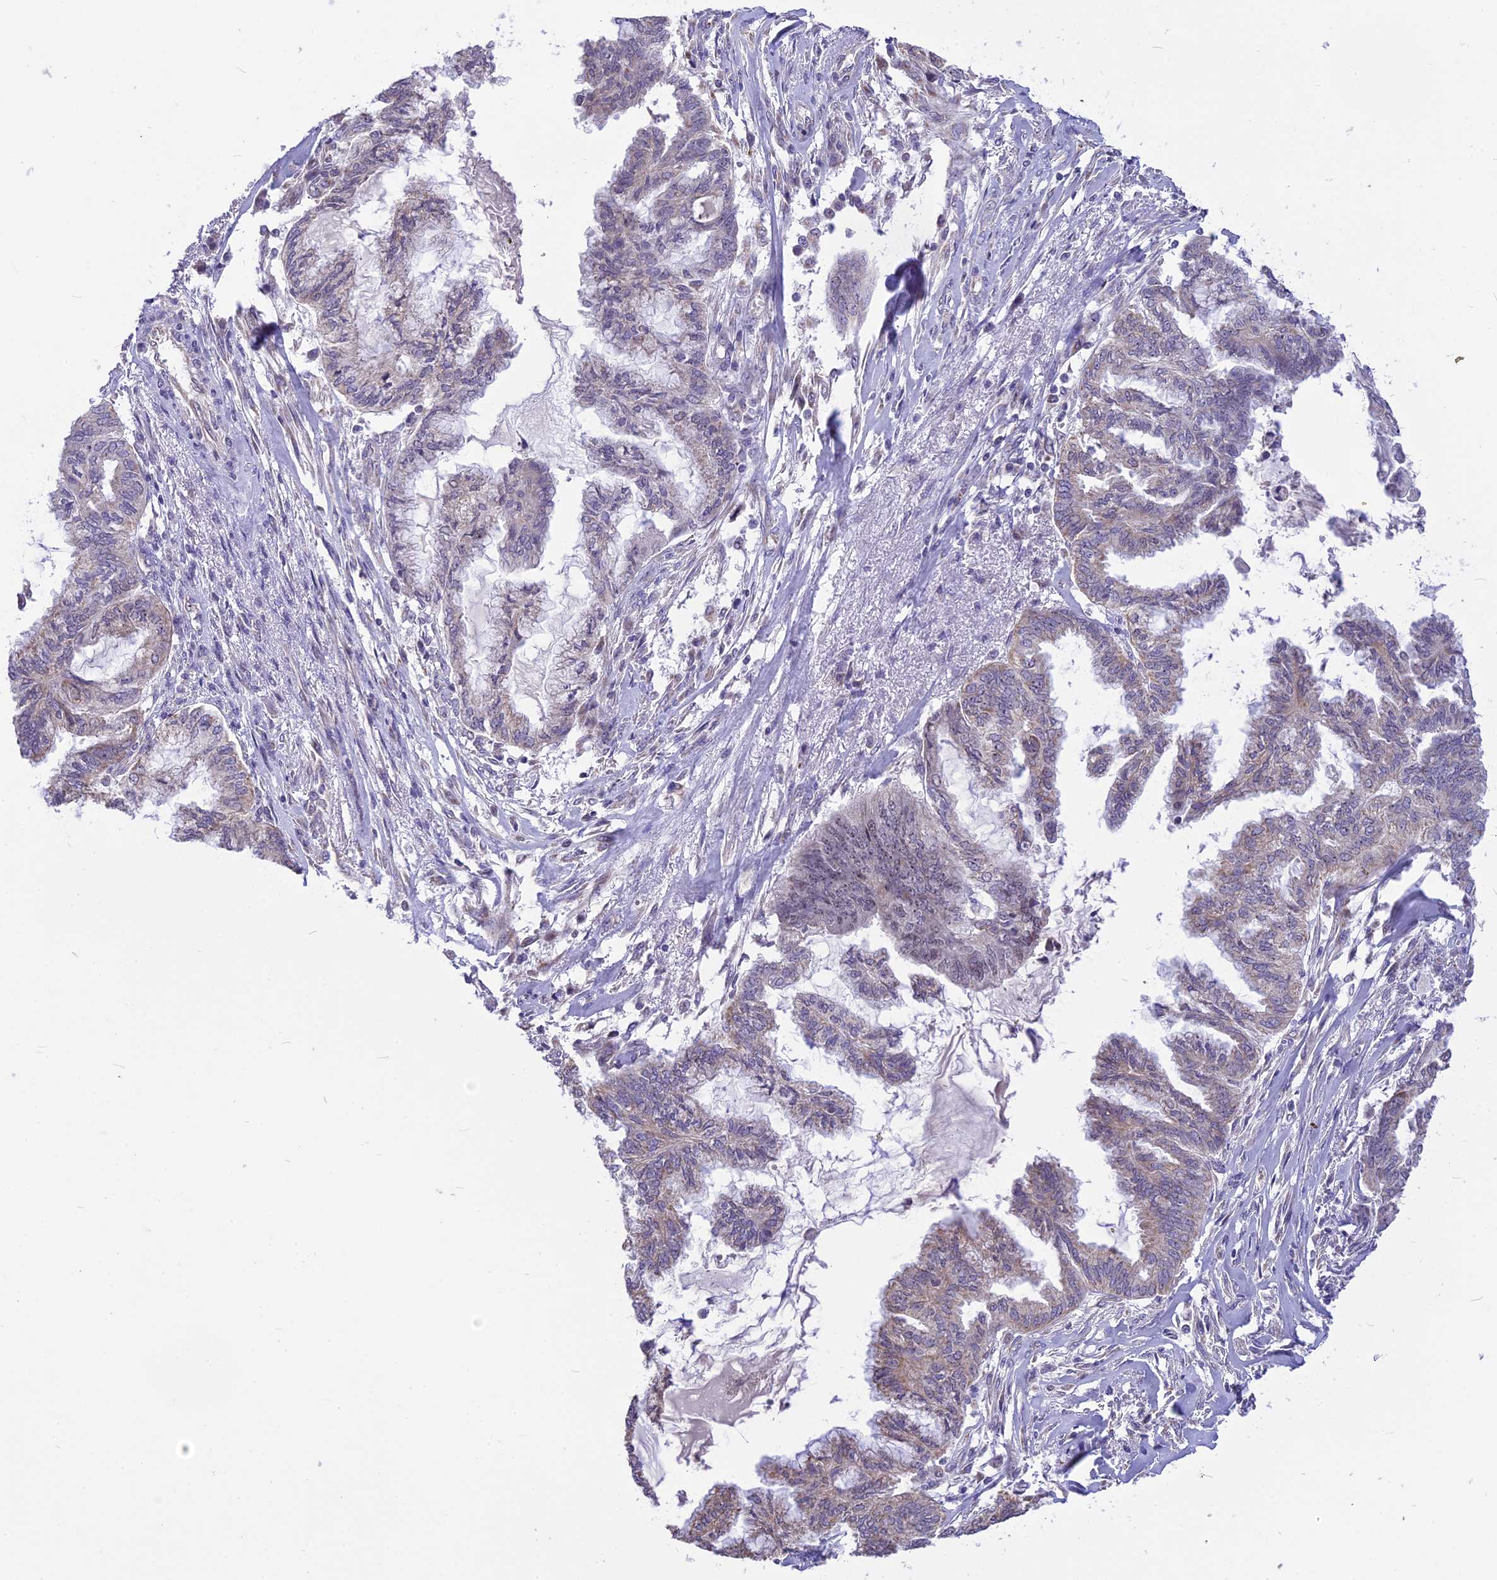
{"staining": {"intensity": "weak", "quantity": "<25%", "location": "cytoplasmic/membranous"}, "tissue": "endometrial cancer", "cell_type": "Tumor cells", "image_type": "cancer", "snomed": [{"axis": "morphology", "description": "Adenocarcinoma, NOS"}, {"axis": "topography", "description": "Endometrium"}], "caption": "Tumor cells are negative for brown protein staining in adenocarcinoma (endometrial).", "gene": "CMSS1", "patient": {"sex": "female", "age": 86}}